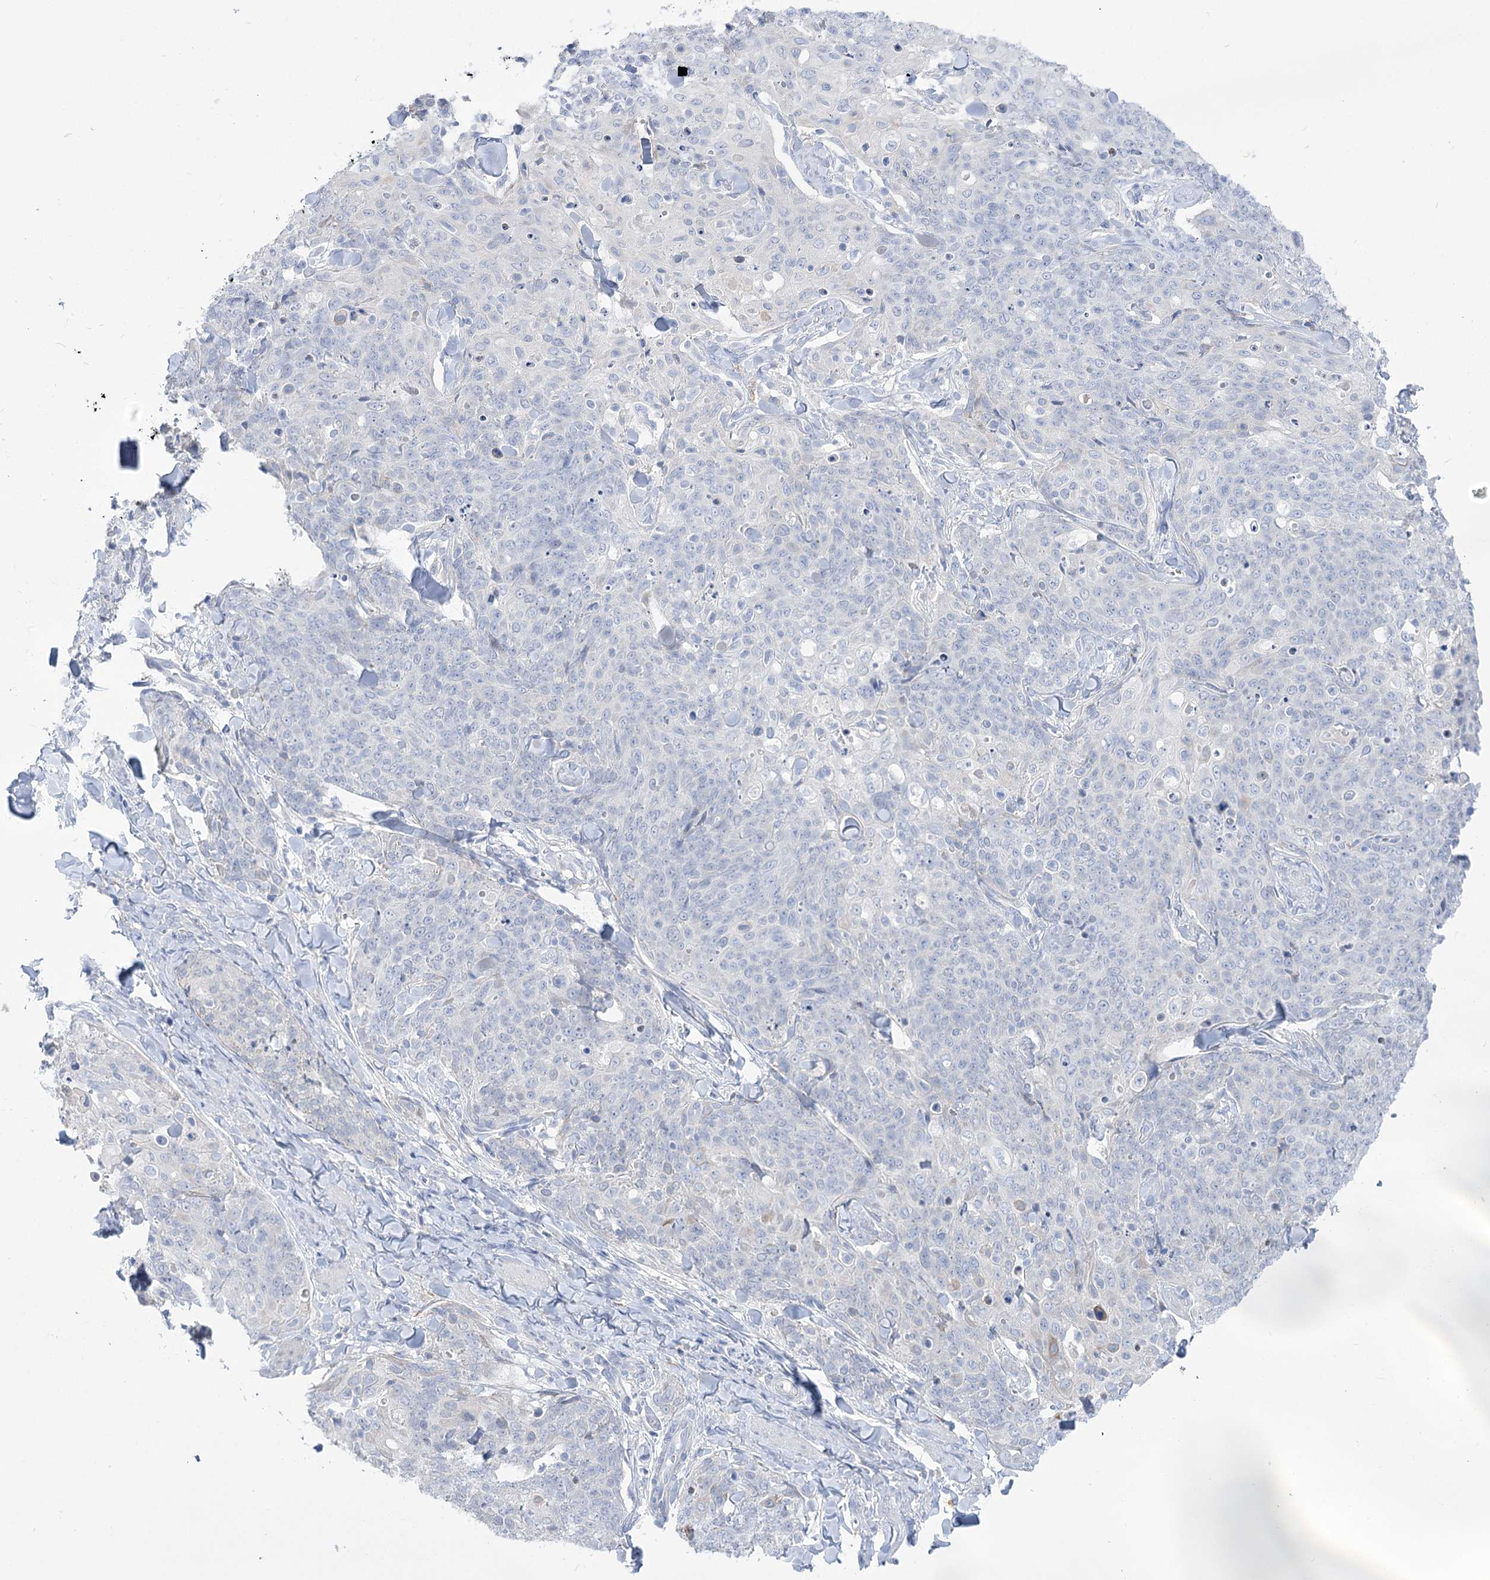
{"staining": {"intensity": "negative", "quantity": "none", "location": "none"}, "tissue": "skin cancer", "cell_type": "Tumor cells", "image_type": "cancer", "snomed": [{"axis": "morphology", "description": "Squamous cell carcinoma, NOS"}, {"axis": "topography", "description": "Skin"}, {"axis": "topography", "description": "Vulva"}], "caption": "Tumor cells show no significant protein expression in skin cancer (squamous cell carcinoma).", "gene": "SIAE", "patient": {"sex": "female", "age": 85}}